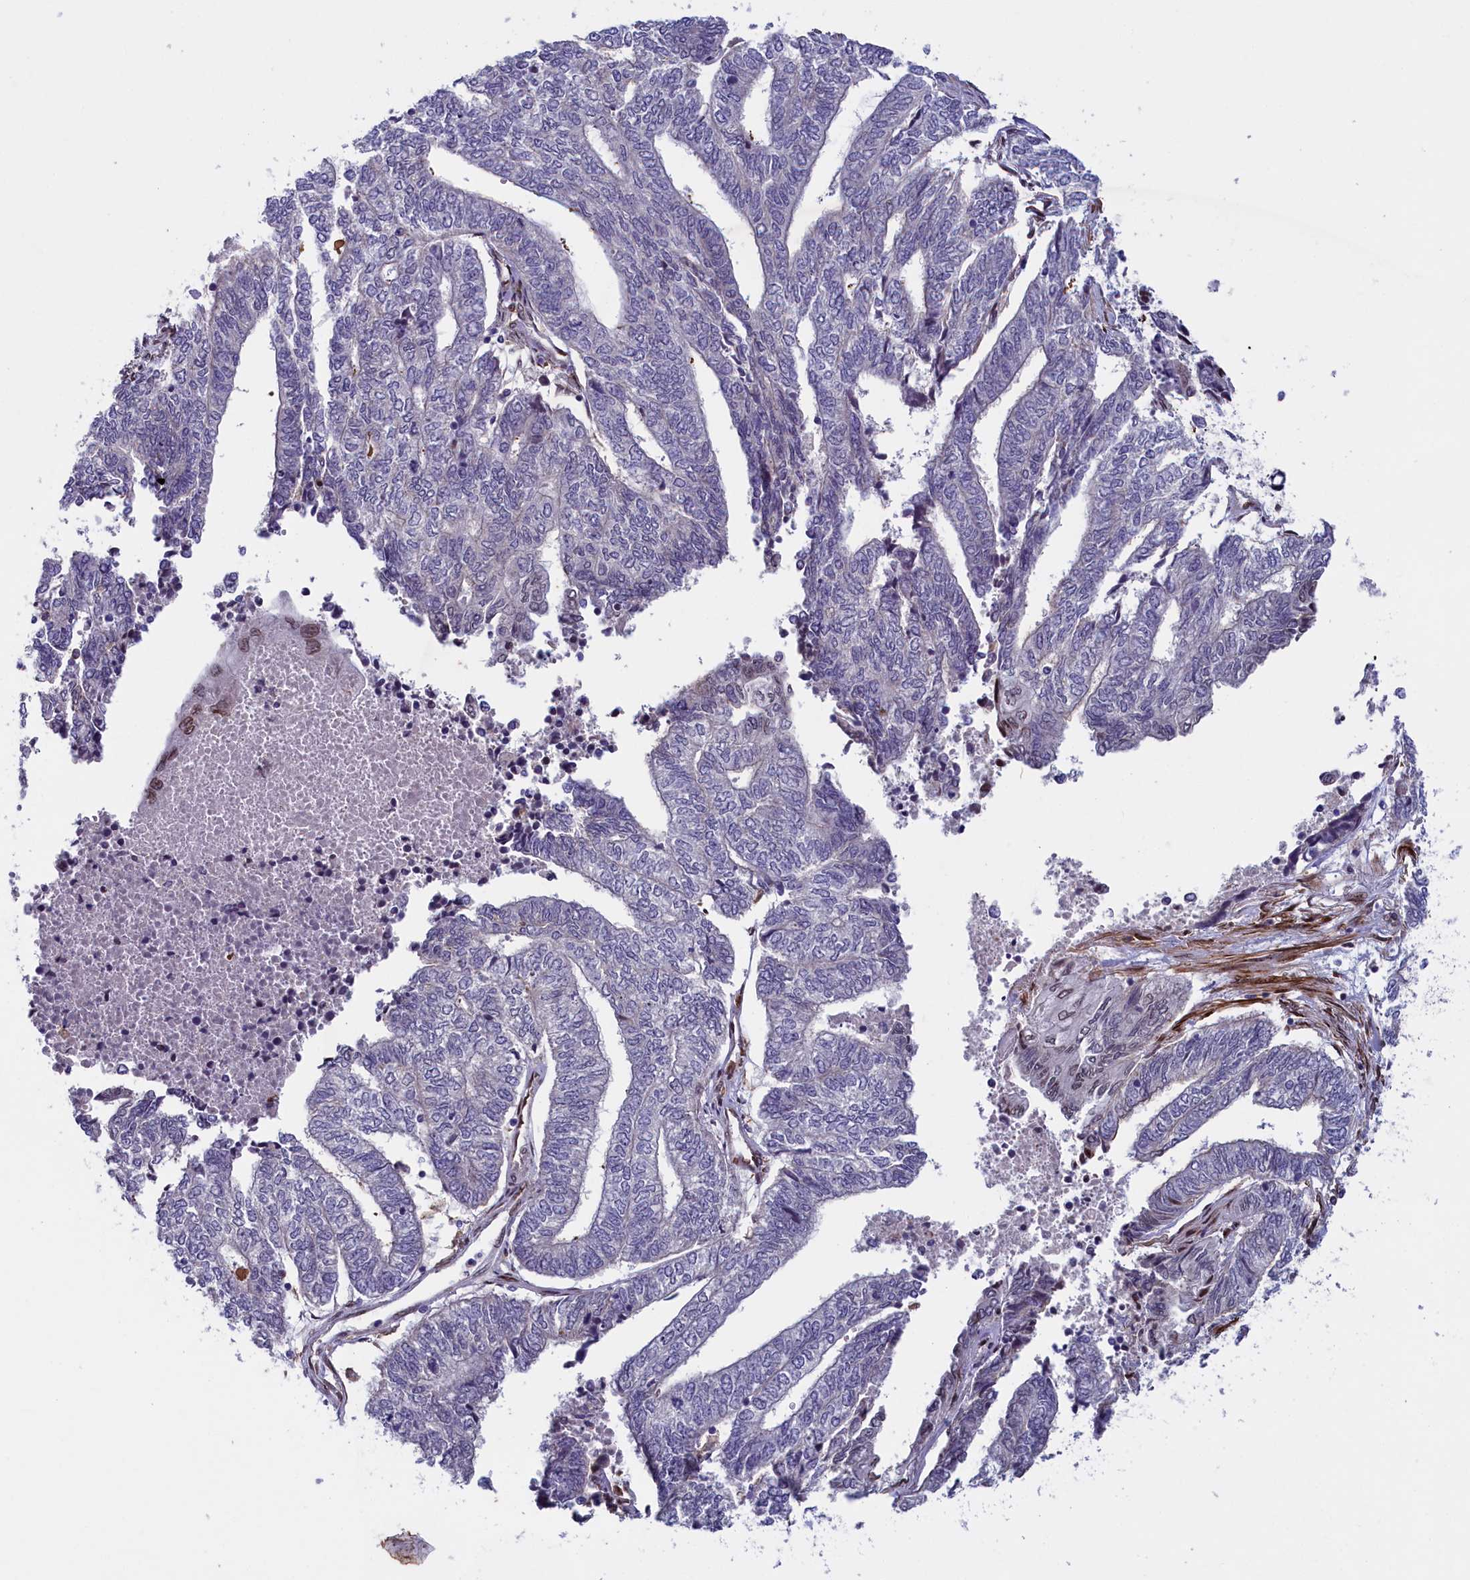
{"staining": {"intensity": "negative", "quantity": "none", "location": "none"}, "tissue": "endometrial cancer", "cell_type": "Tumor cells", "image_type": "cancer", "snomed": [{"axis": "morphology", "description": "Adenocarcinoma, NOS"}, {"axis": "topography", "description": "Uterus"}, {"axis": "topography", "description": "Endometrium"}], "caption": "DAB immunohistochemical staining of human adenocarcinoma (endometrial) displays no significant staining in tumor cells.", "gene": "GPSM1", "patient": {"sex": "female", "age": 70}}